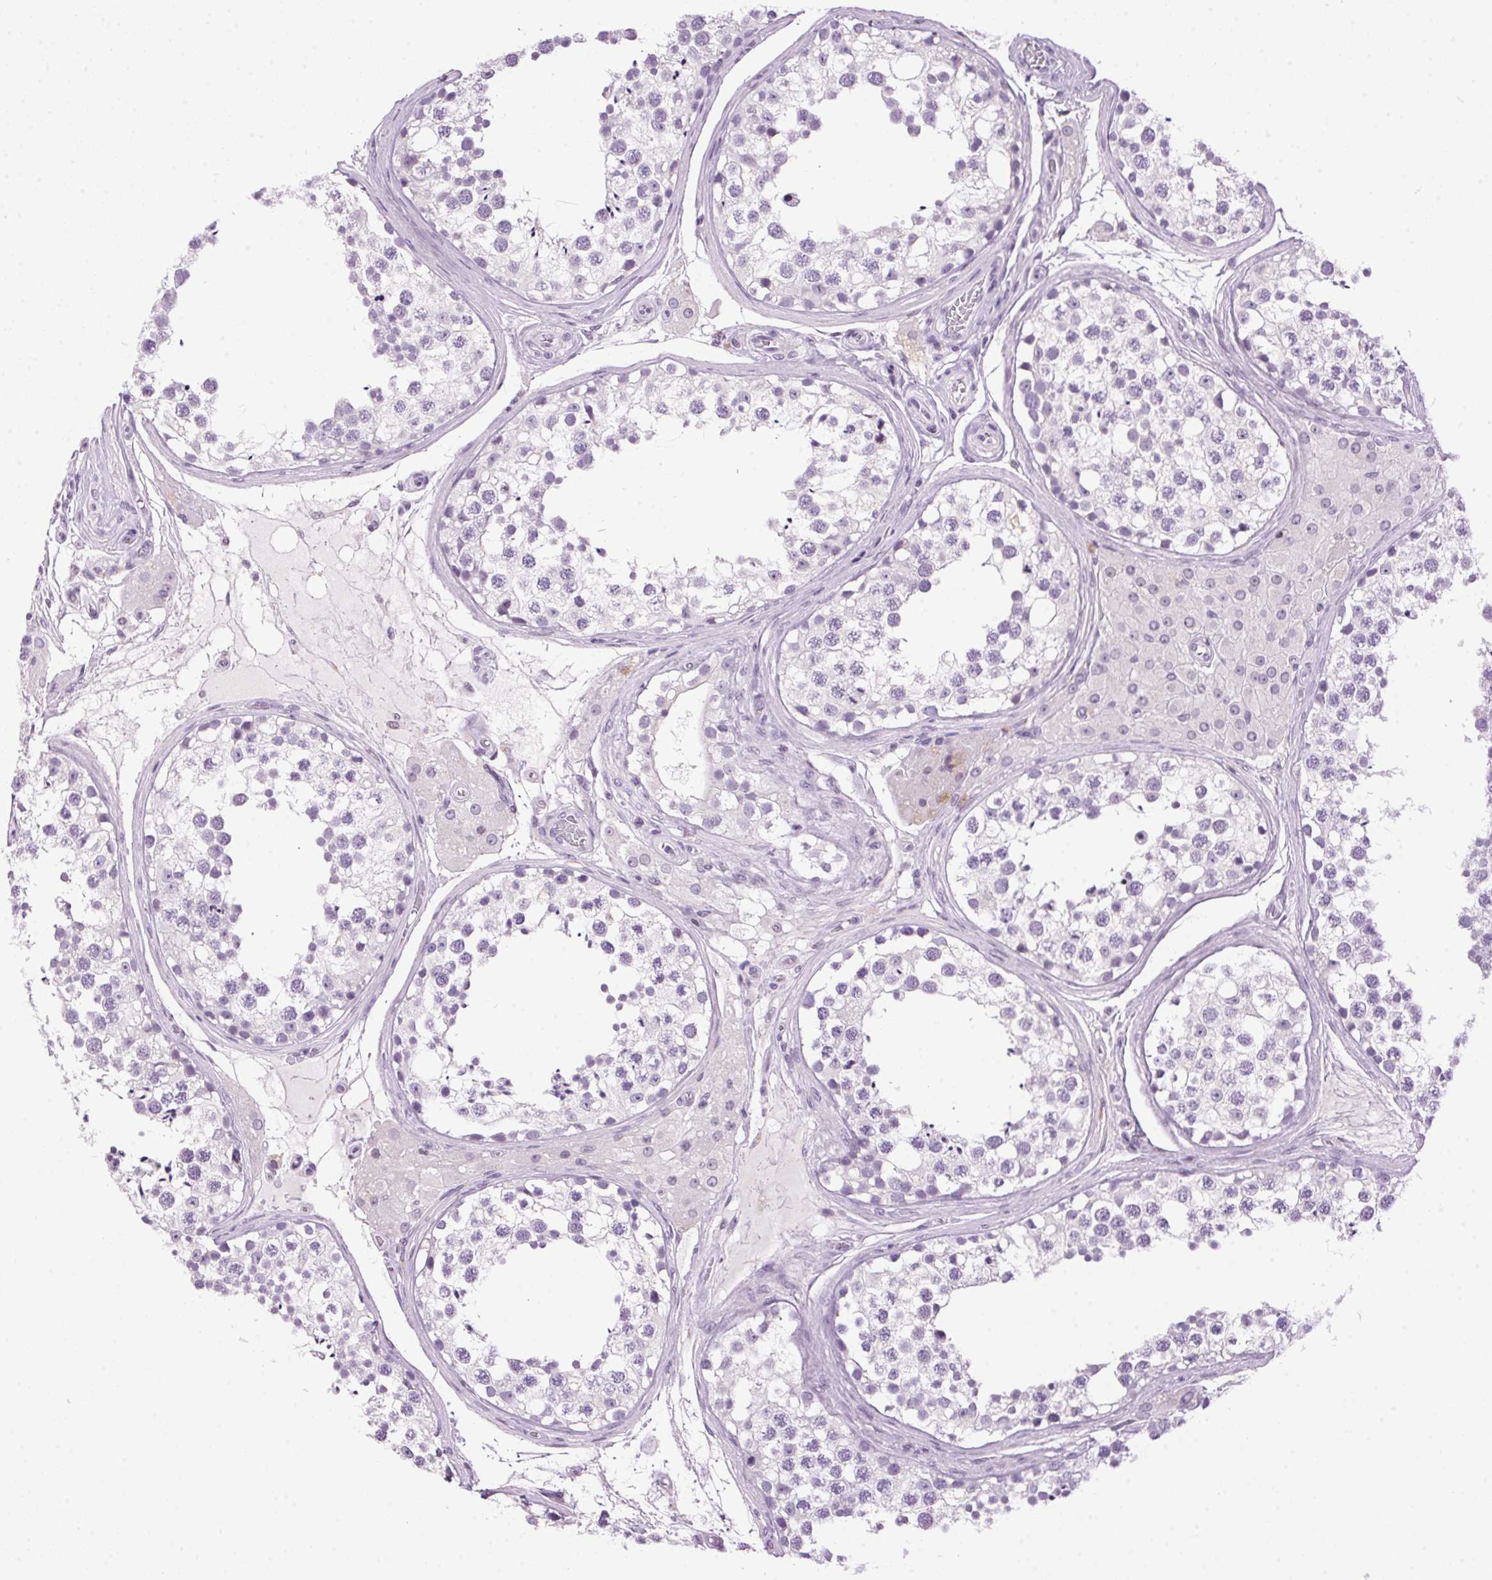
{"staining": {"intensity": "negative", "quantity": "none", "location": "none"}, "tissue": "testis", "cell_type": "Cells in seminiferous ducts", "image_type": "normal", "snomed": [{"axis": "morphology", "description": "Normal tissue, NOS"}, {"axis": "morphology", "description": "Seminoma, NOS"}, {"axis": "topography", "description": "Testis"}], "caption": "The image shows no significant positivity in cells in seminiferous ducts of testis. The staining is performed using DAB (3,3'-diaminobenzidine) brown chromogen with nuclei counter-stained in using hematoxylin.", "gene": "TMEM88B", "patient": {"sex": "male", "age": 65}}